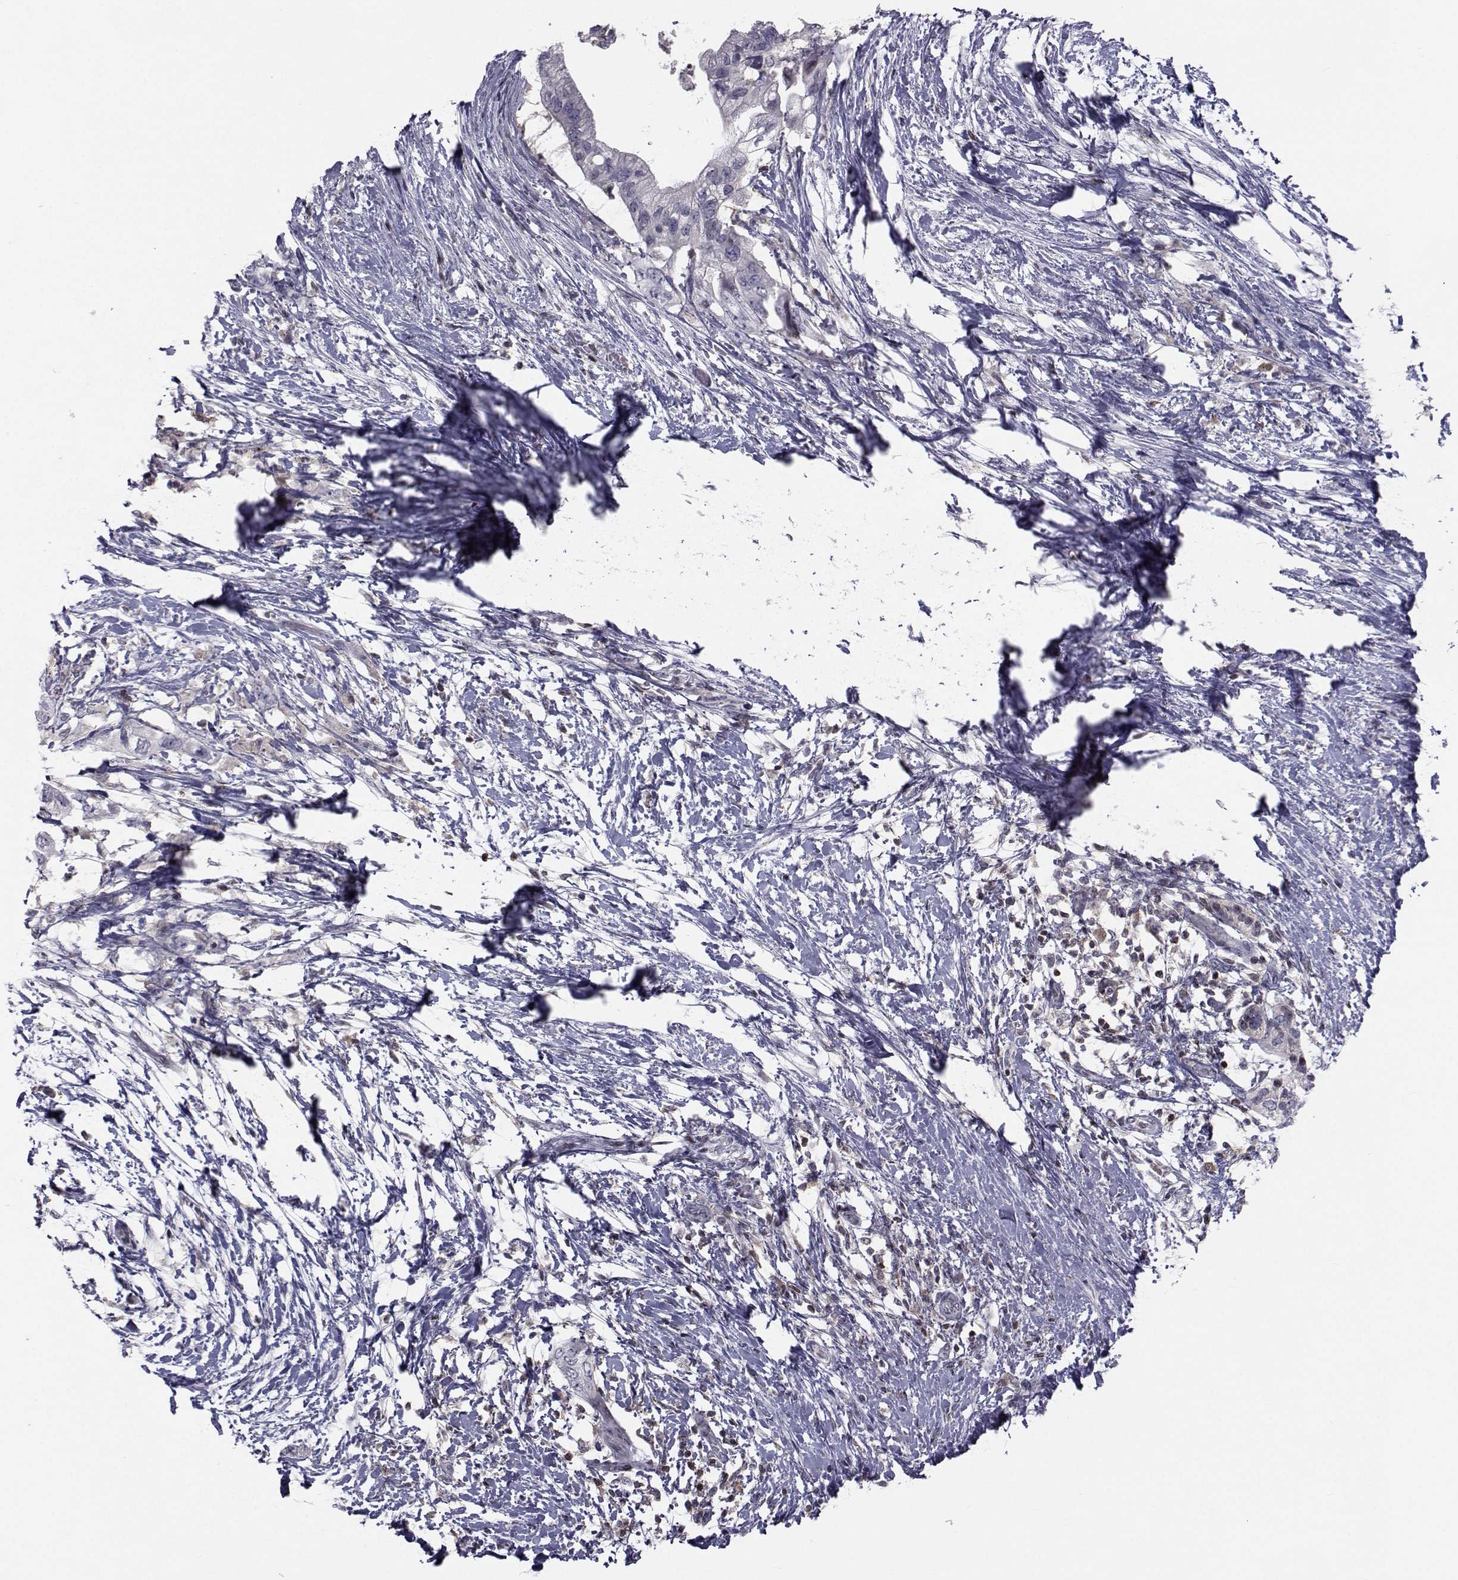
{"staining": {"intensity": "negative", "quantity": "none", "location": "none"}, "tissue": "pancreatic cancer", "cell_type": "Tumor cells", "image_type": "cancer", "snomed": [{"axis": "morphology", "description": "Adenocarcinoma, NOS"}, {"axis": "topography", "description": "Pancreas"}], "caption": "An immunohistochemistry micrograph of pancreatic cancer (adenocarcinoma) is shown. There is no staining in tumor cells of pancreatic cancer (adenocarcinoma).", "gene": "PCP4L1", "patient": {"sex": "female", "age": 72}}